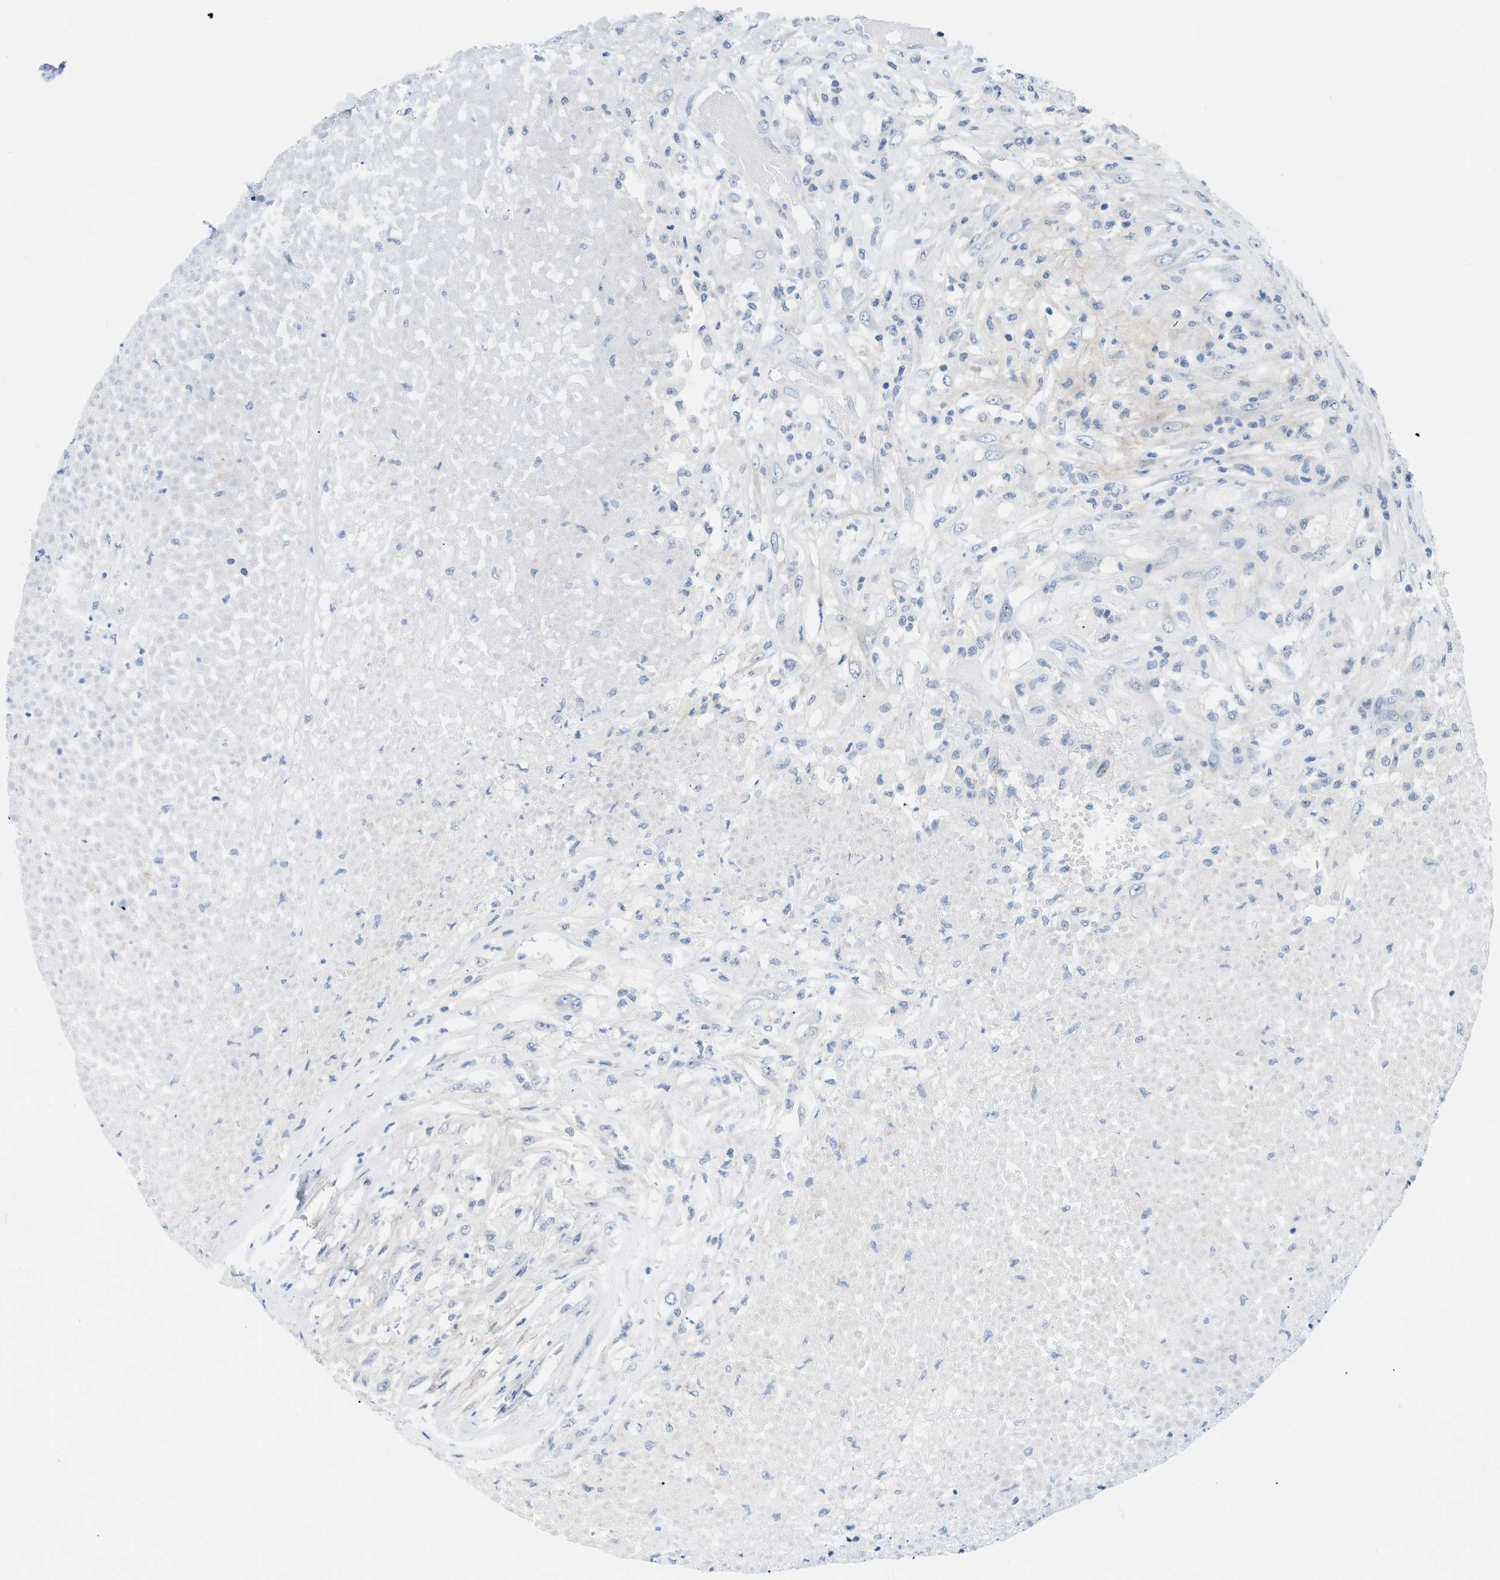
{"staining": {"intensity": "negative", "quantity": "none", "location": "none"}, "tissue": "testis cancer", "cell_type": "Tumor cells", "image_type": "cancer", "snomed": [{"axis": "morphology", "description": "Seminoma, NOS"}, {"axis": "topography", "description": "Testis"}], "caption": "Protein analysis of testis cancer (seminoma) shows no significant expression in tumor cells.", "gene": "HLTF", "patient": {"sex": "male", "age": 59}}